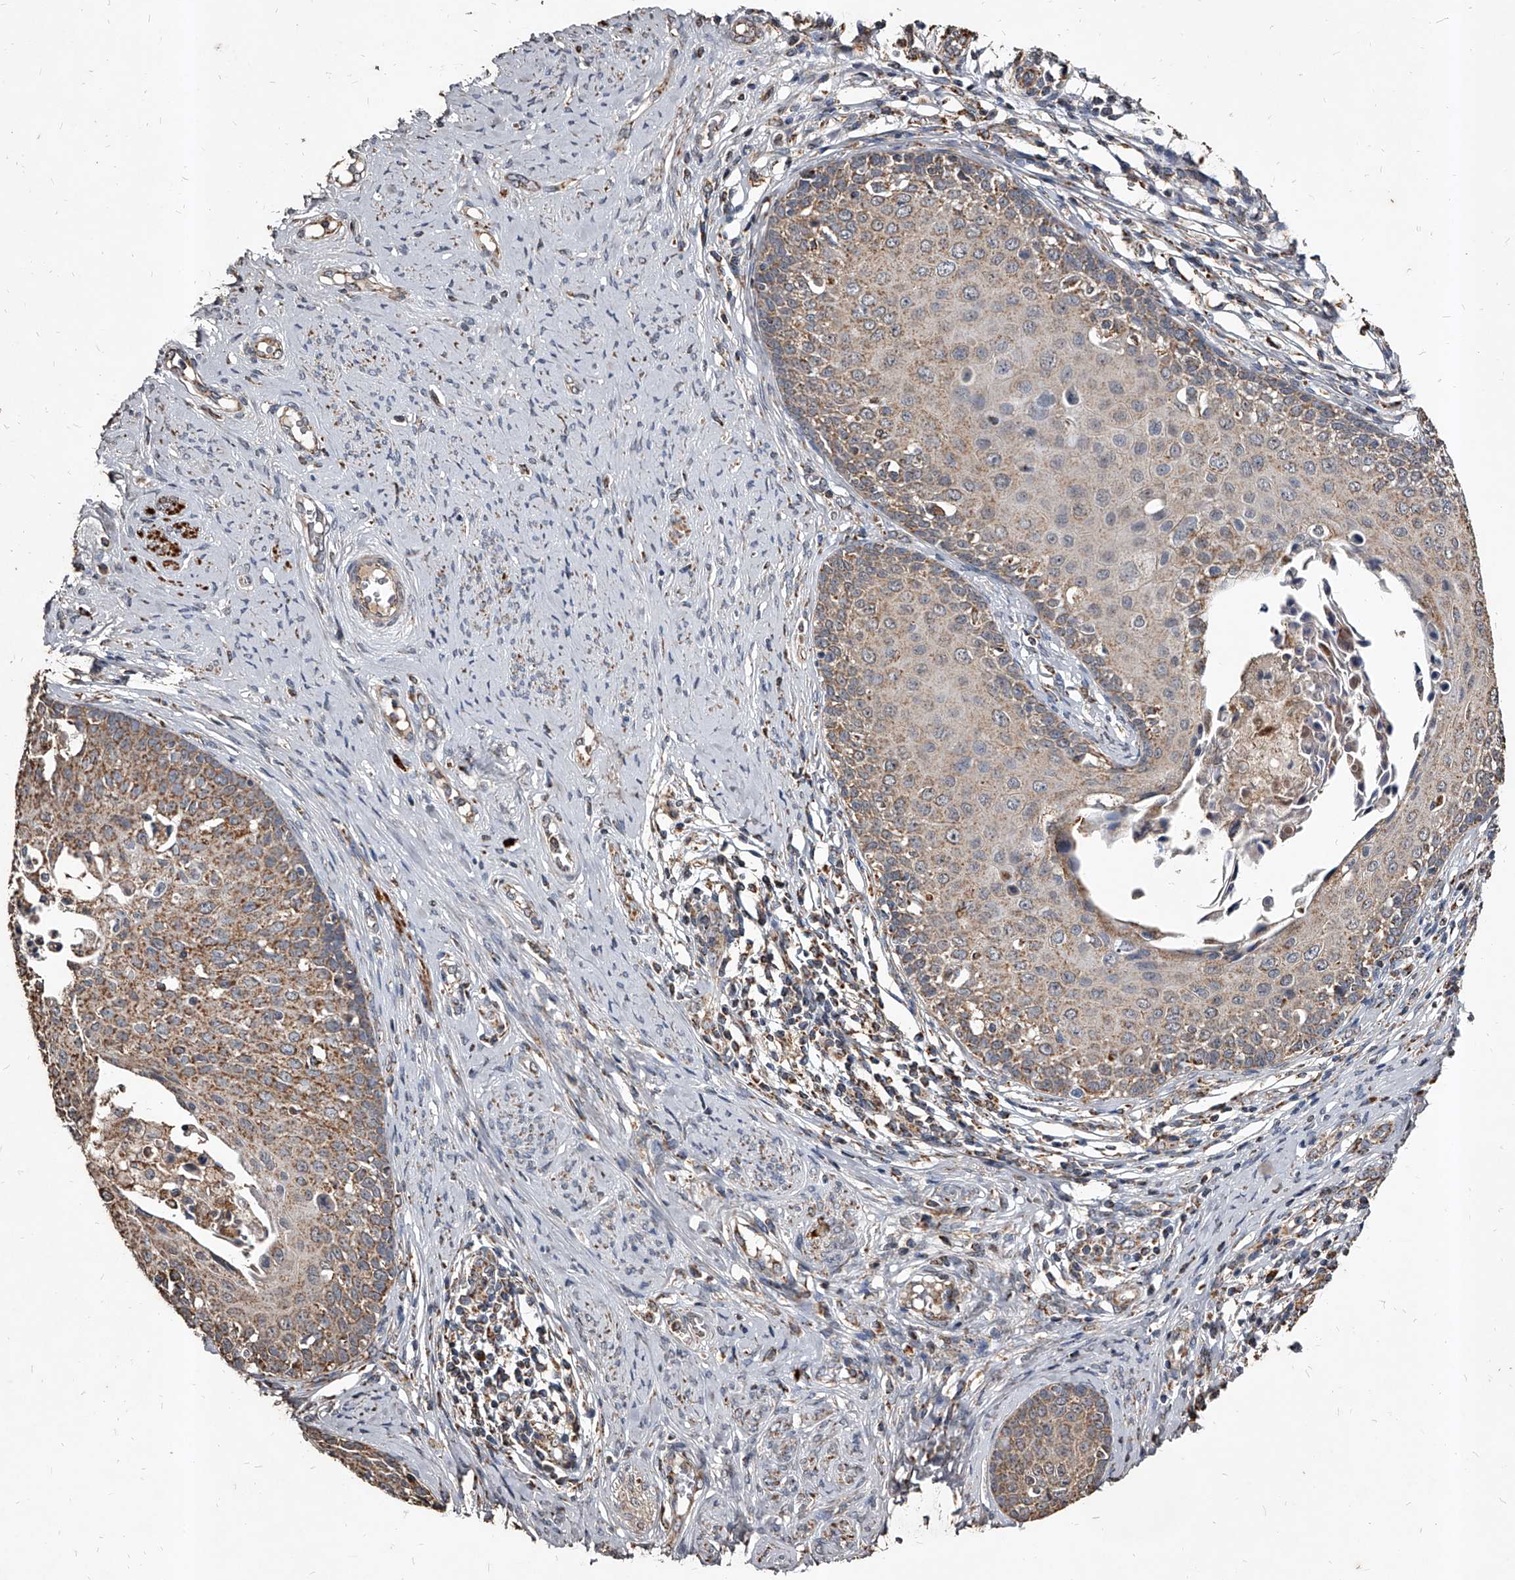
{"staining": {"intensity": "moderate", "quantity": ">75%", "location": "cytoplasmic/membranous"}, "tissue": "cervical cancer", "cell_type": "Tumor cells", "image_type": "cancer", "snomed": [{"axis": "morphology", "description": "Squamous cell carcinoma, NOS"}, {"axis": "morphology", "description": "Adenocarcinoma, NOS"}, {"axis": "topography", "description": "Cervix"}], "caption": "Human squamous cell carcinoma (cervical) stained with a protein marker shows moderate staining in tumor cells.", "gene": "GPR183", "patient": {"sex": "female", "age": 52}}